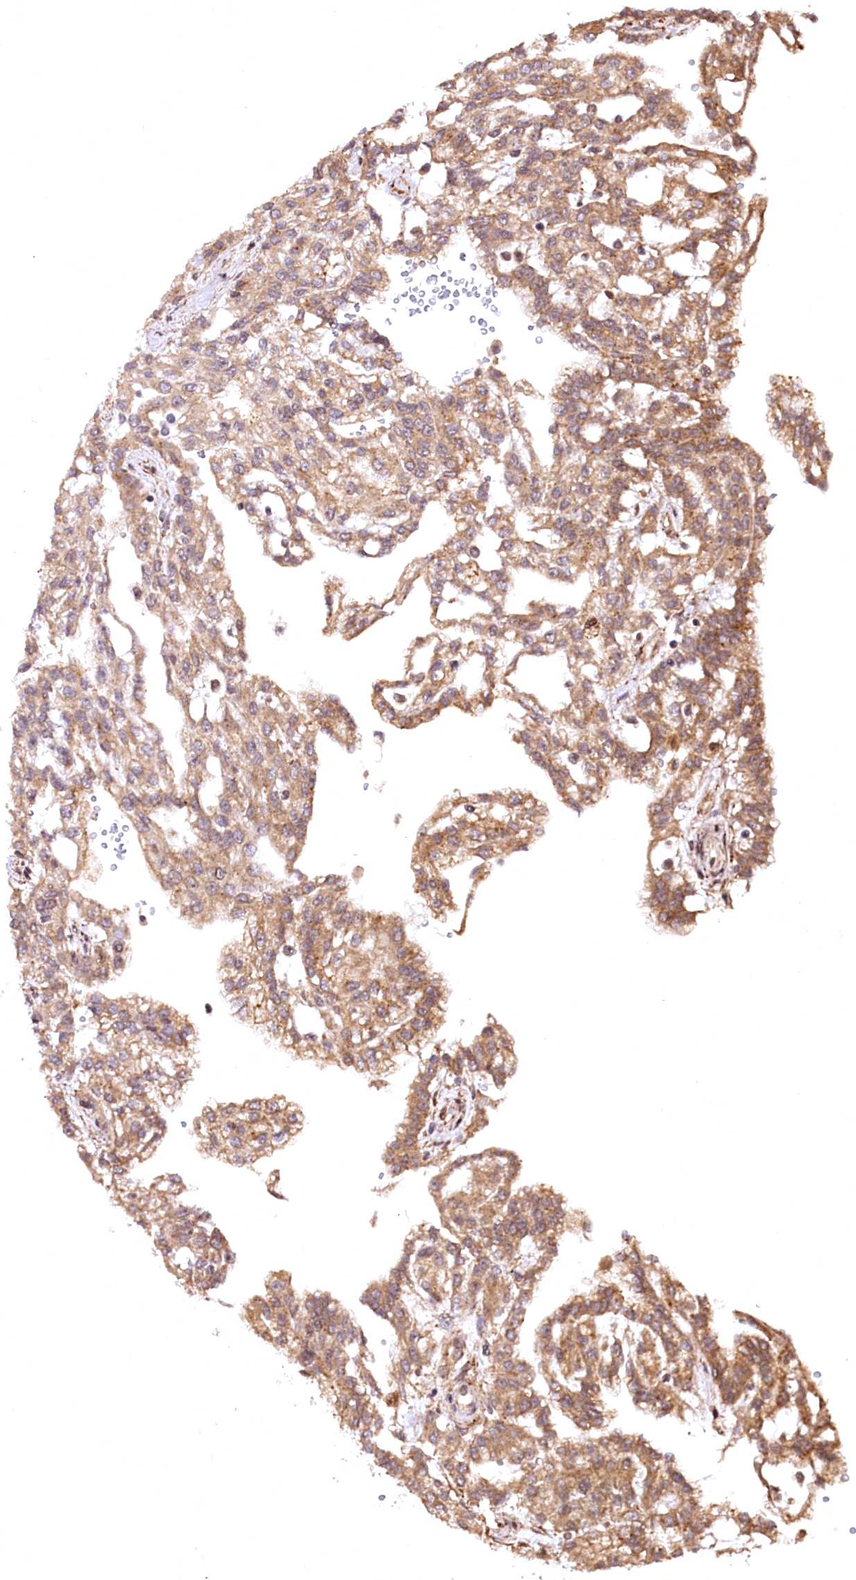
{"staining": {"intensity": "moderate", "quantity": ">75%", "location": "cytoplasmic/membranous"}, "tissue": "renal cancer", "cell_type": "Tumor cells", "image_type": "cancer", "snomed": [{"axis": "morphology", "description": "Adenocarcinoma, NOS"}, {"axis": "topography", "description": "Kidney"}], "caption": "About >75% of tumor cells in renal cancer (adenocarcinoma) show moderate cytoplasmic/membranous protein positivity as visualized by brown immunohistochemical staining.", "gene": "PDS5B", "patient": {"sex": "male", "age": 63}}